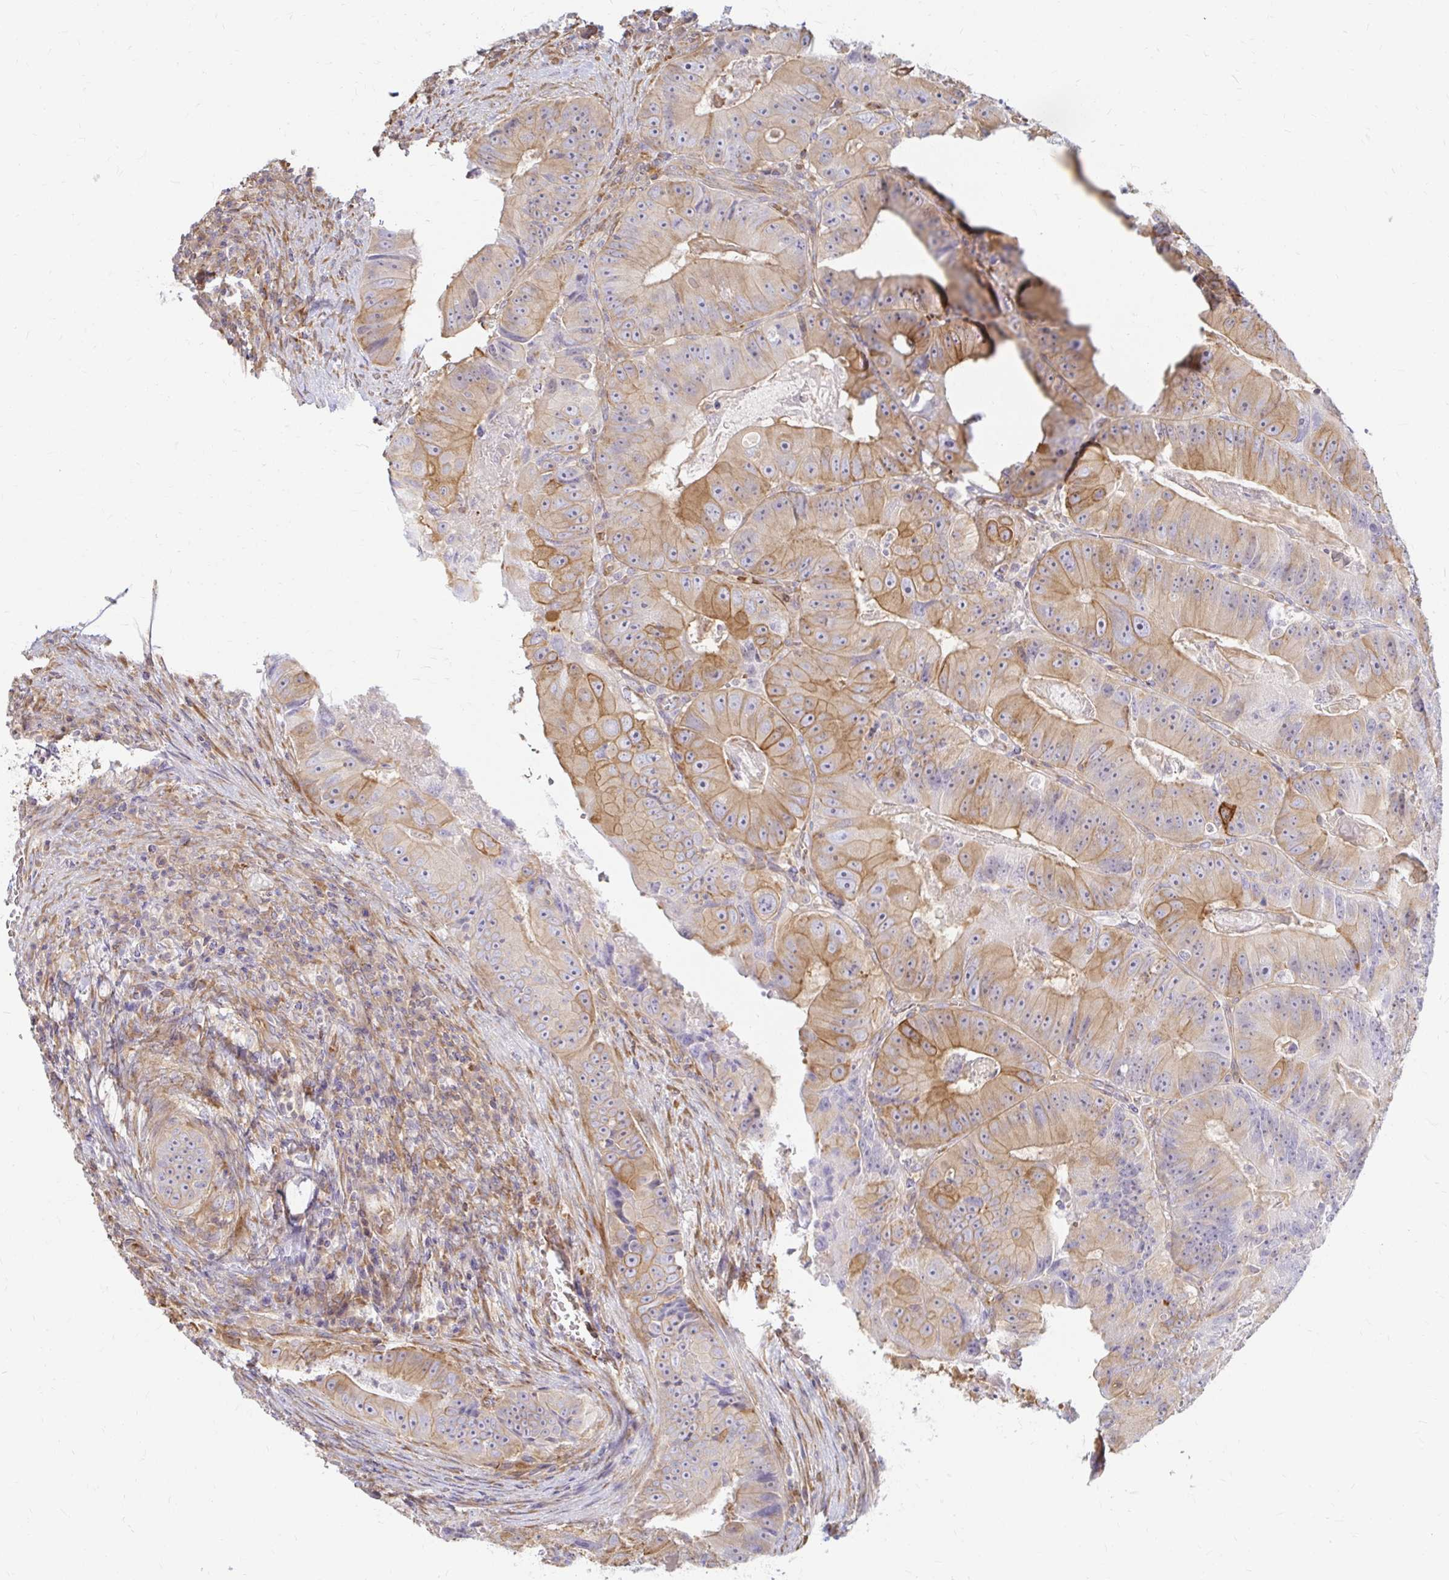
{"staining": {"intensity": "weak", "quantity": "25%-75%", "location": "cytoplasmic/membranous"}, "tissue": "colorectal cancer", "cell_type": "Tumor cells", "image_type": "cancer", "snomed": [{"axis": "morphology", "description": "Adenocarcinoma, NOS"}, {"axis": "topography", "description": "Colon"}], "caption": "Colorectal adenocarcinoma was stained to show a protein in brown. There is low levels of weak cytoplasmic/membranous expression in approximately 25%-75% of tumor cells.", "gene": "CAST", "patient": {"sex": "female", "age": 86}}